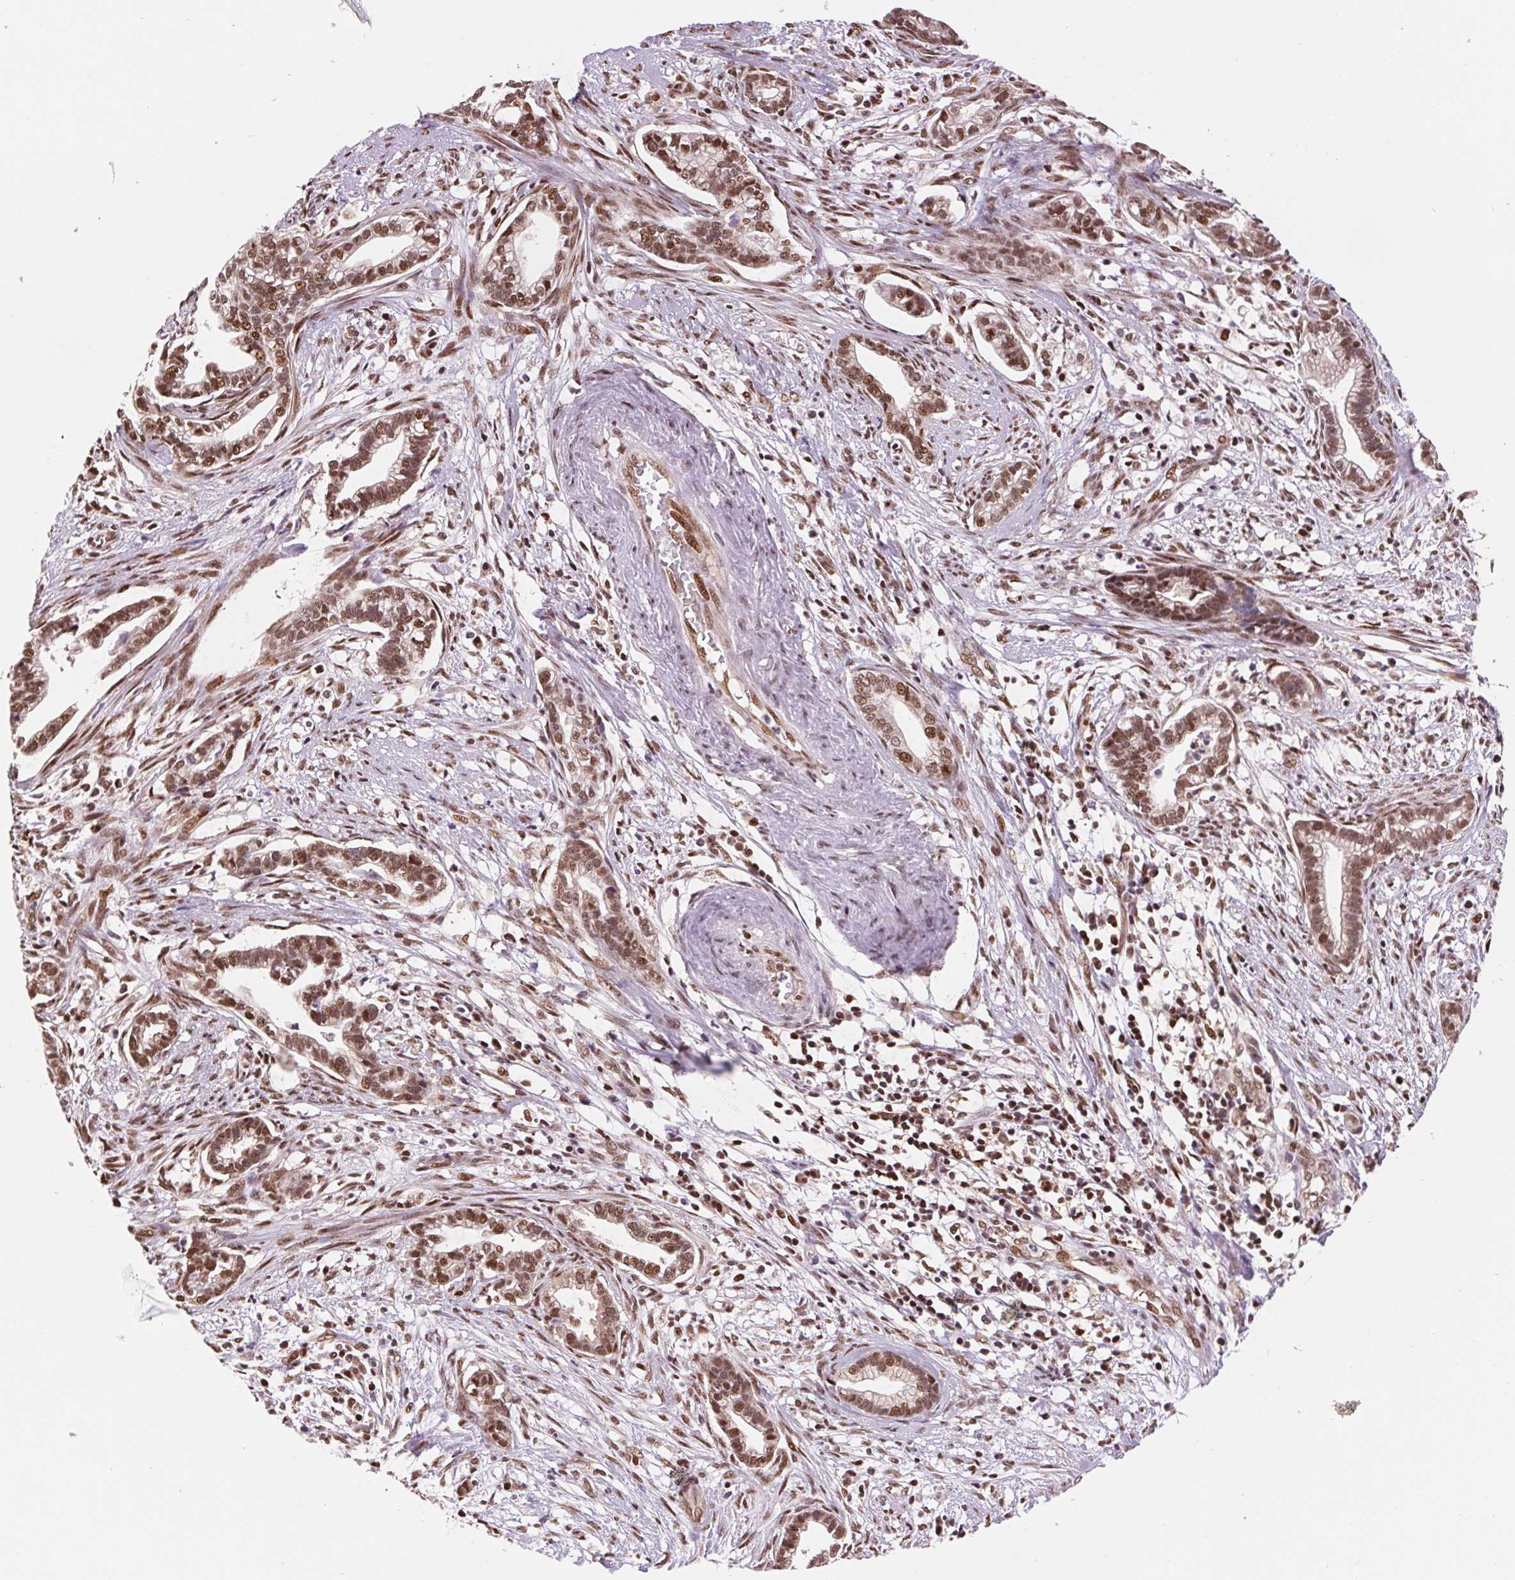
{"staining": {"intensity": "moderate", "quantity": ">75%", "location": "nuclear"}, "tissue": "cervical cancer", "cell_type": "Tumor cells", "image_type": "cancer", "snomed": [{"axis": "morphology", "description": "Adenocarcinoma, NOS"}, {"axis": "topography", "description": "Cervix"}], "caption": "Moderate nuclear protein positivity is present in about >75% of tumor cells in cervical cancer.", "gene": "RAD23A", "patient": {"sex": "female", "age": 62}}